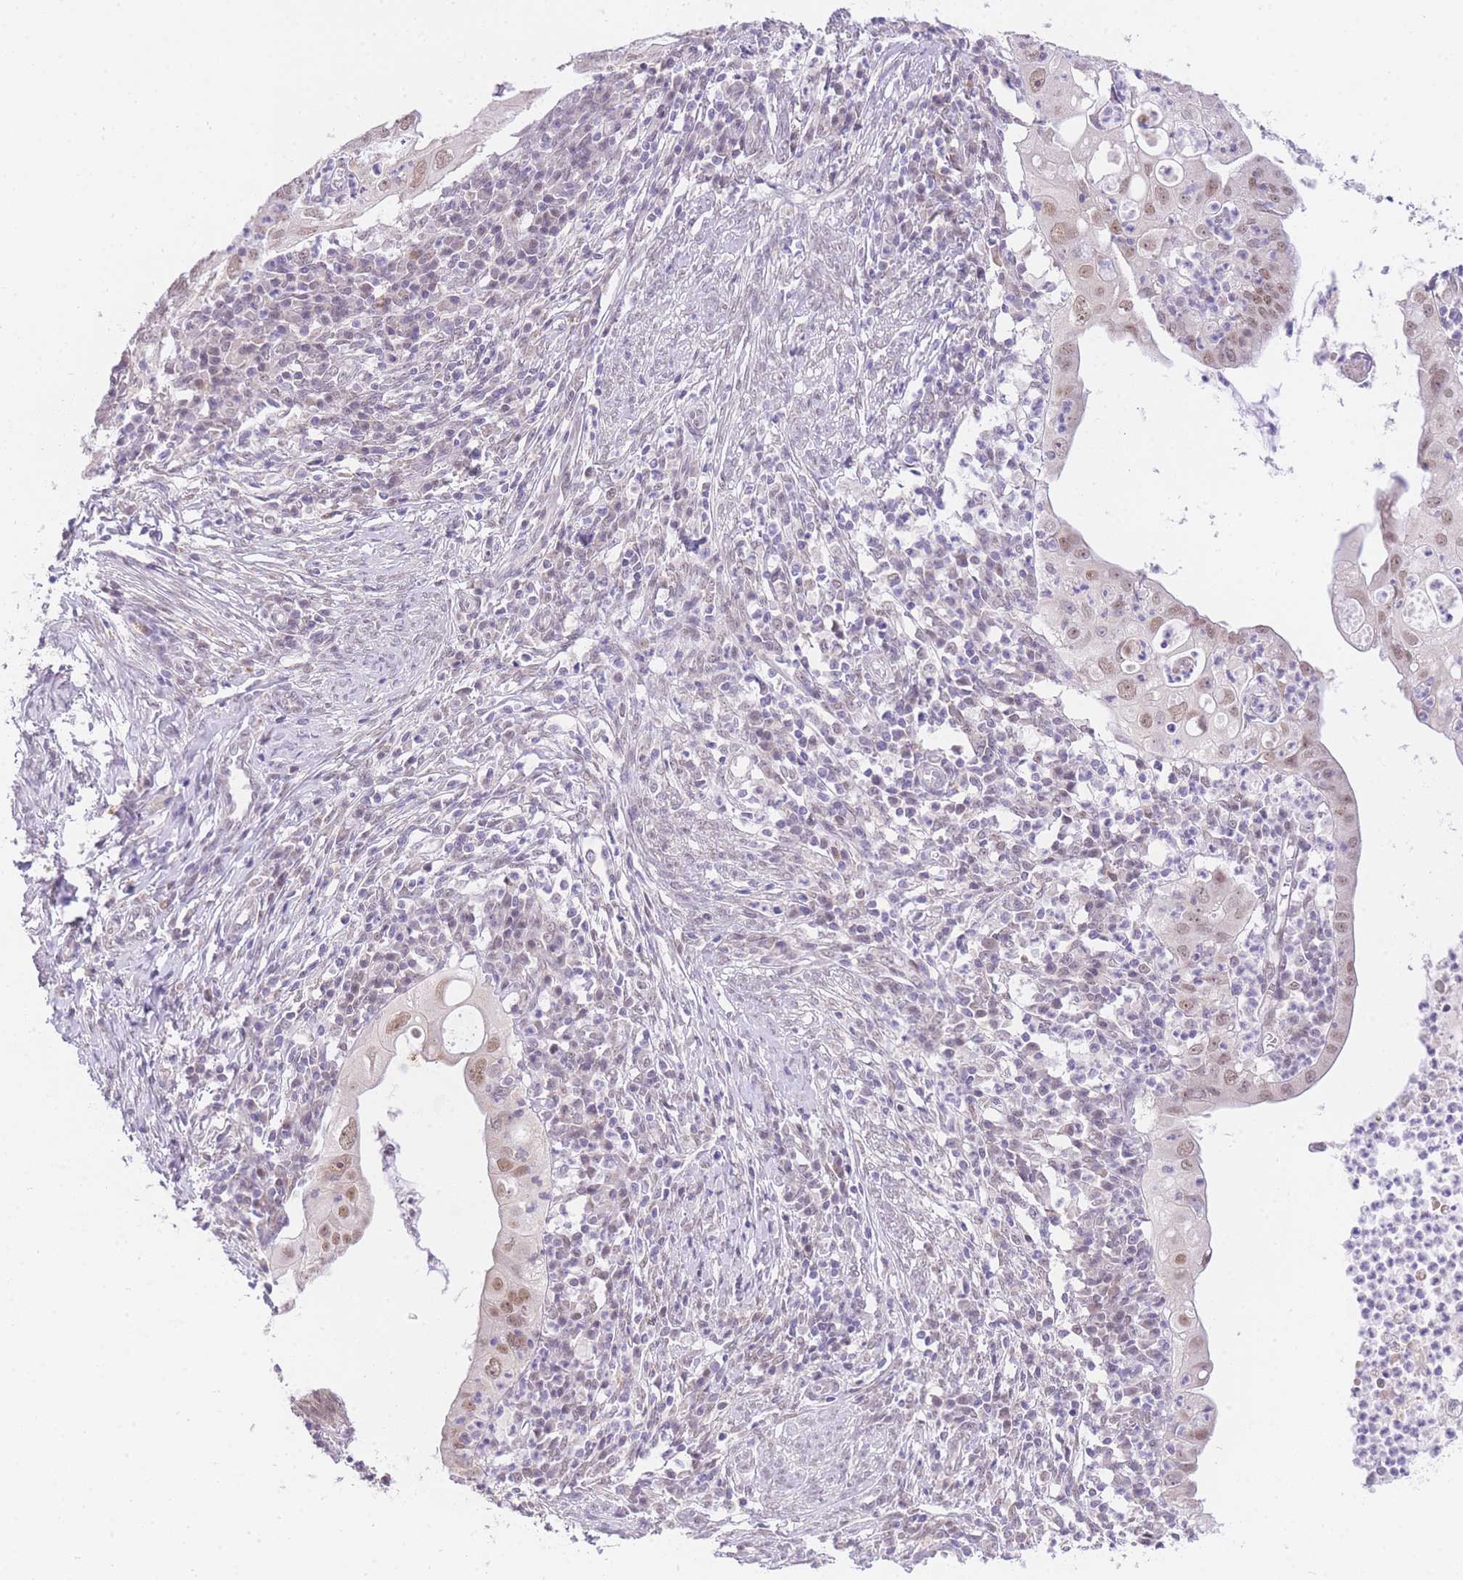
{"staining": {"intensity": "weak", "quantity": ">75%", "location": "cytoplasmic/membranous,nuclear"}, "tissue": "cervical cancer", "cell_type": "Tumor cells", "image_type": "cancer", "snomed": [{"axis": "morphology", "description": "Adenocarcinoma, NOS"}, {"axis": "topography", "description": "Cervix"}], "caption": "A brown stain labels weak cytoplasmic/membranous and nuclear staining of a protein in cervical cancer (adenocarcinoma) tumor cells.", "gene": "UBXN7", "patient": {"sex": "female", "age": 36}}